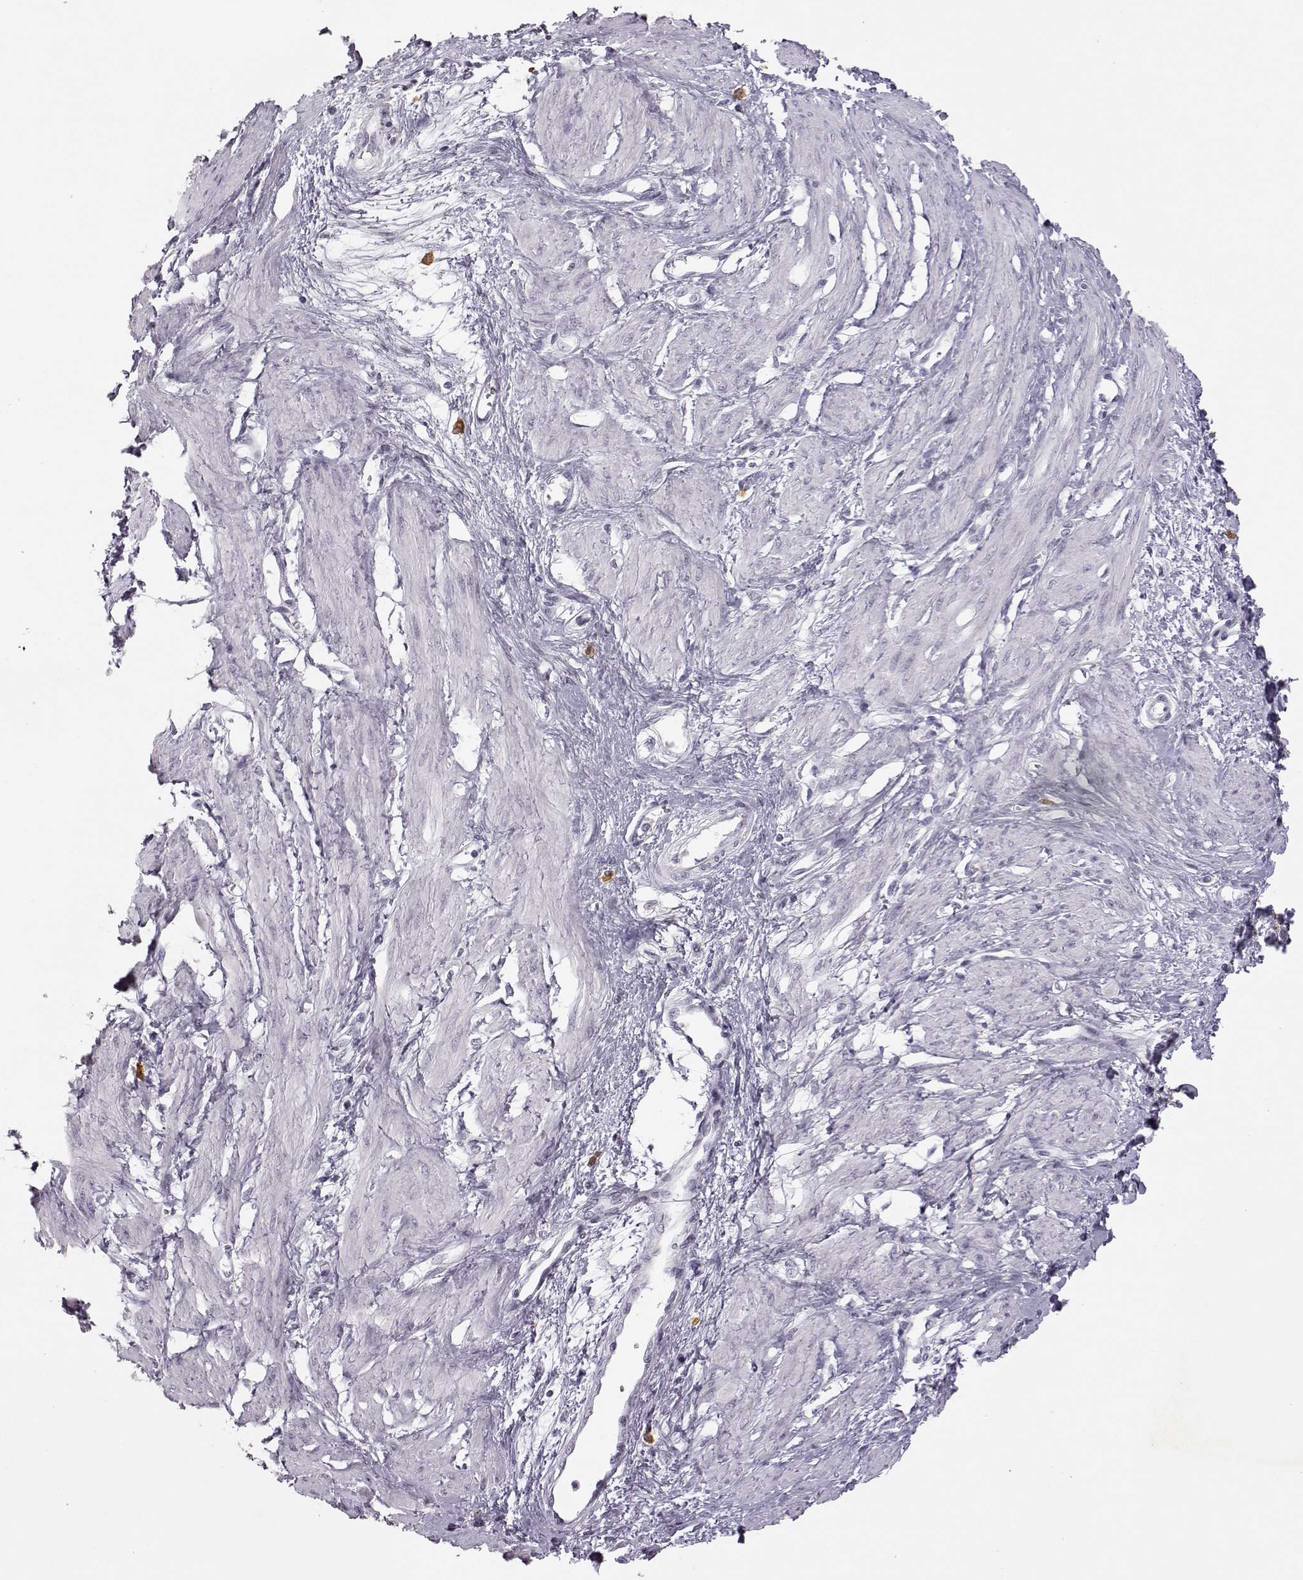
{"staining": {"intensity": "negative", "quantity": "none", "location": "none"}, "tissue": "smooth muscle", "cell_type": "Smooth muscle cells", "image_type": "normal", "snomed": [{"axis": "morphology", "description": "Normal tissue, NOS"}, {"axis": "topography", "description": "Smooth muscle"}, {"axis": "topography", "description": "Uterus"}], "caption": "Immunohistochemistry (IHC) of unremarkable human smooth muscle exhibits no staining in smooth muscle cells.", "gene": "VGF", "patient": {"sex": "female", "age": 39}}